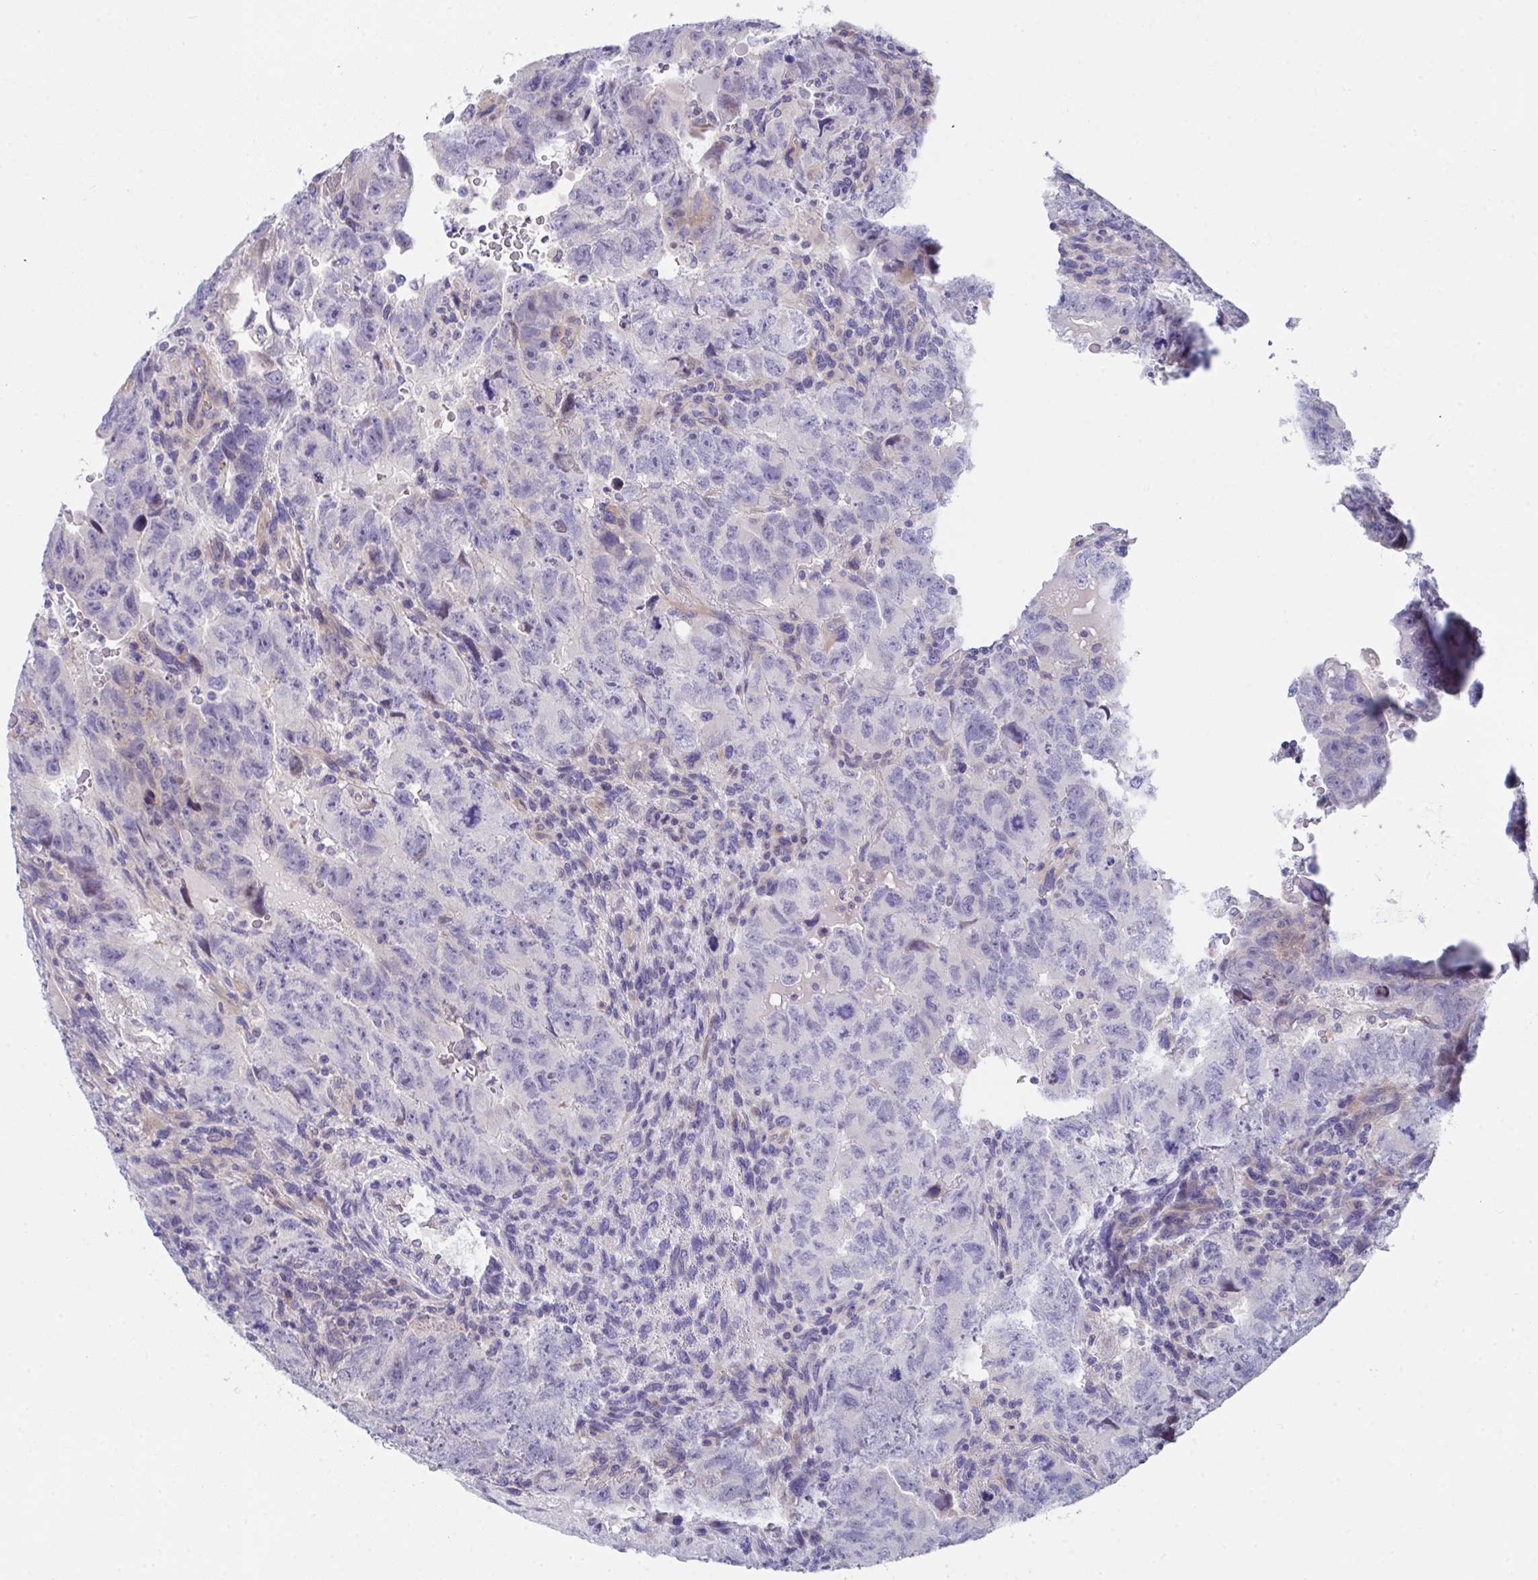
{"staining": {"intensity": "negative", "quantity": "none", "location": "none"}, "tissue": "testis cancer", "cell_type": "Tumor cells", "image_type": "cancer", "snomed": [{"axis": "morphology", "description": "Carcinoma, Embryonal, NOS"}, {"axis": "topography", "description": "Testis"}], "caption": "The histopathology image displays no staining of tumor cells in embryonal carcinoma (testis). Nuclei are stained in blue.", "gene": "FBXO47", "patient": {"sex": "male", "age": 24}}